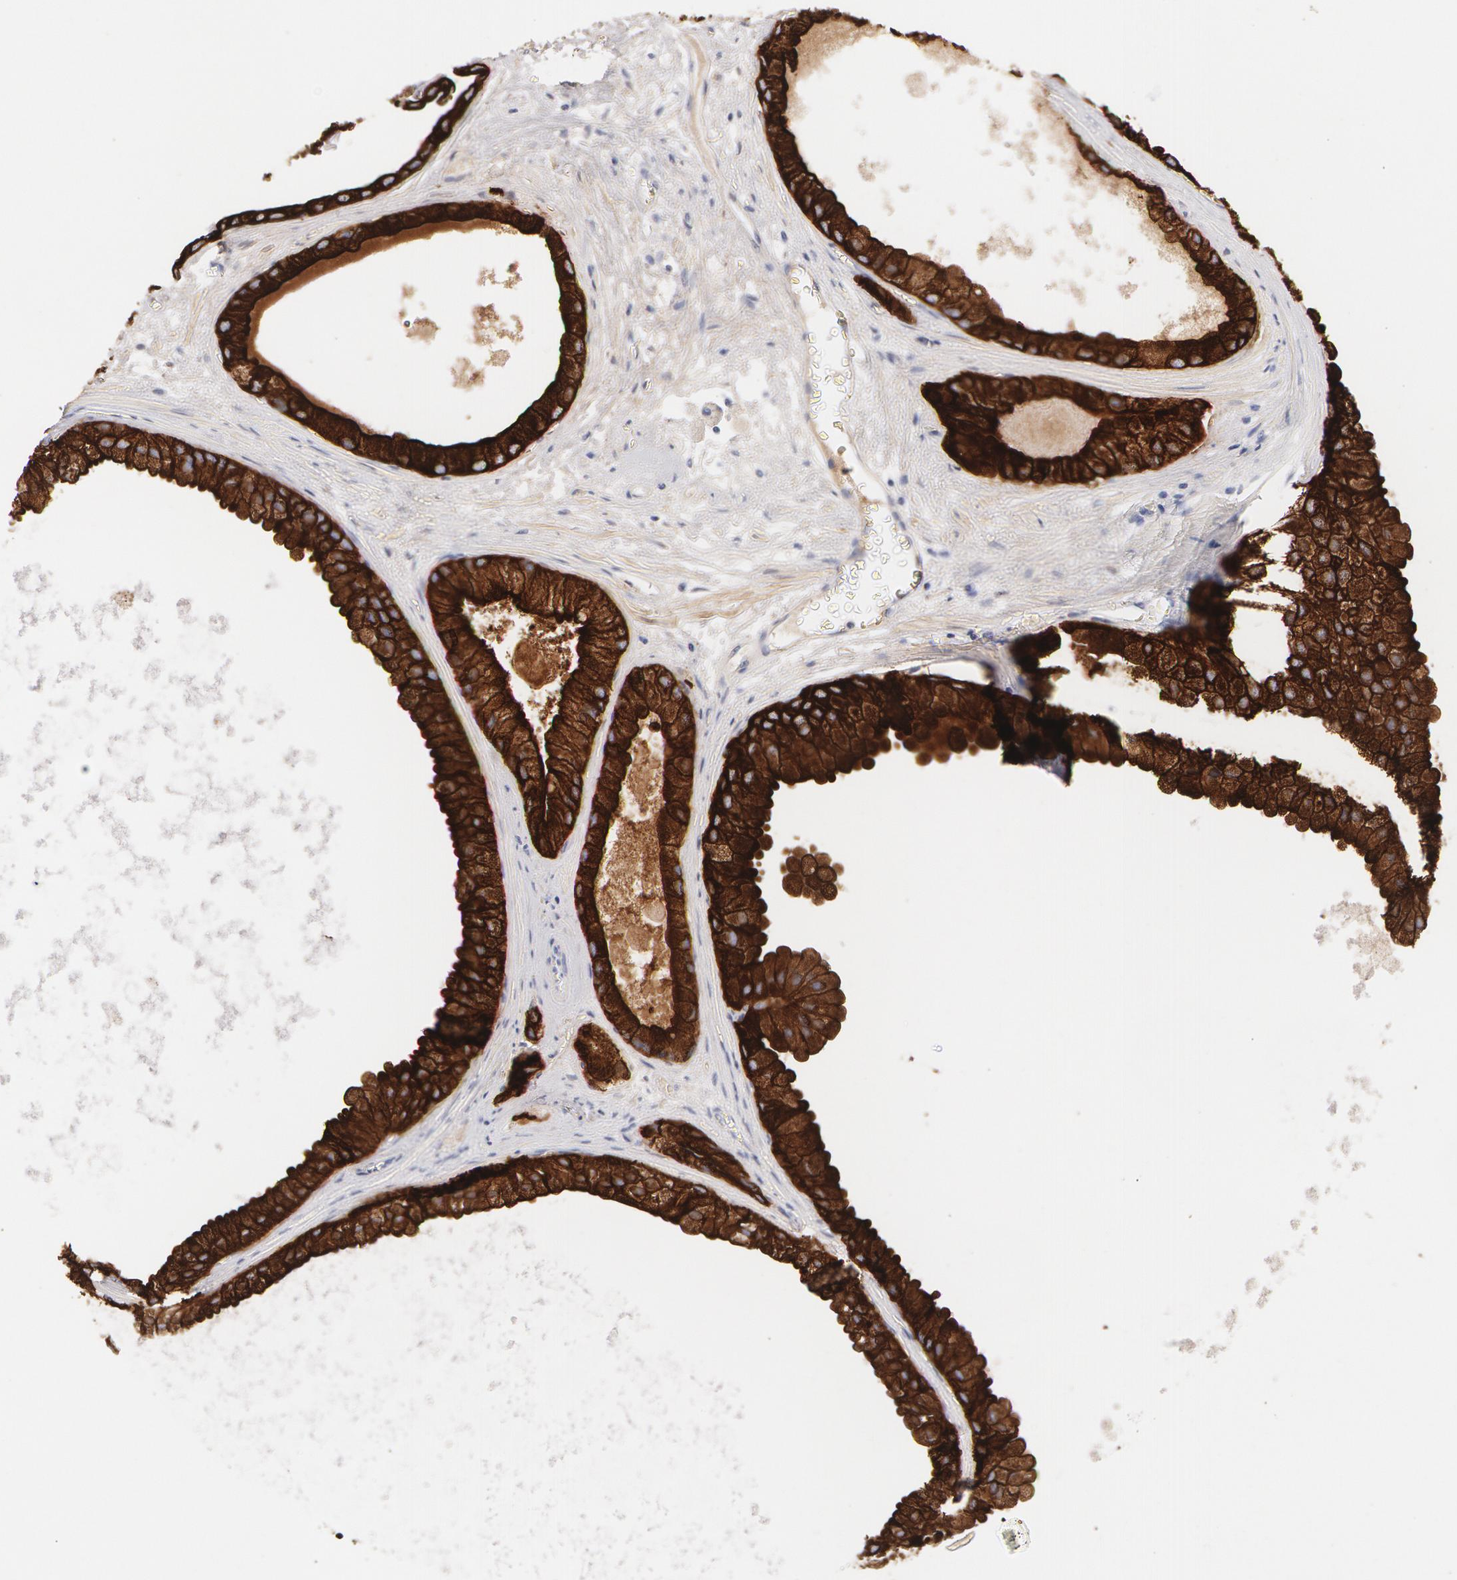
{"staining": {"intensity": "strong", "quantity": ">75%", "location": "cytoplasmic/membranous"}, "tissue": "prostate cancer", "cell_type": "Tumor cells", "image_type": "cancer", "snomed": [{"axis": "morphology", "description": "Adenocarcinoma, Medium grade"}, {"axis": "topography", "description": "Prostate"}], "caption": "The micrograph demonstrates staining of prostate adenocarcinoma (medium-grade), revealing strong cytoplasmic/membranous protein positivity (brown color) within tumor cells.", "gene": "KRT8", "patient": {"sex": "male", "age": 70}}